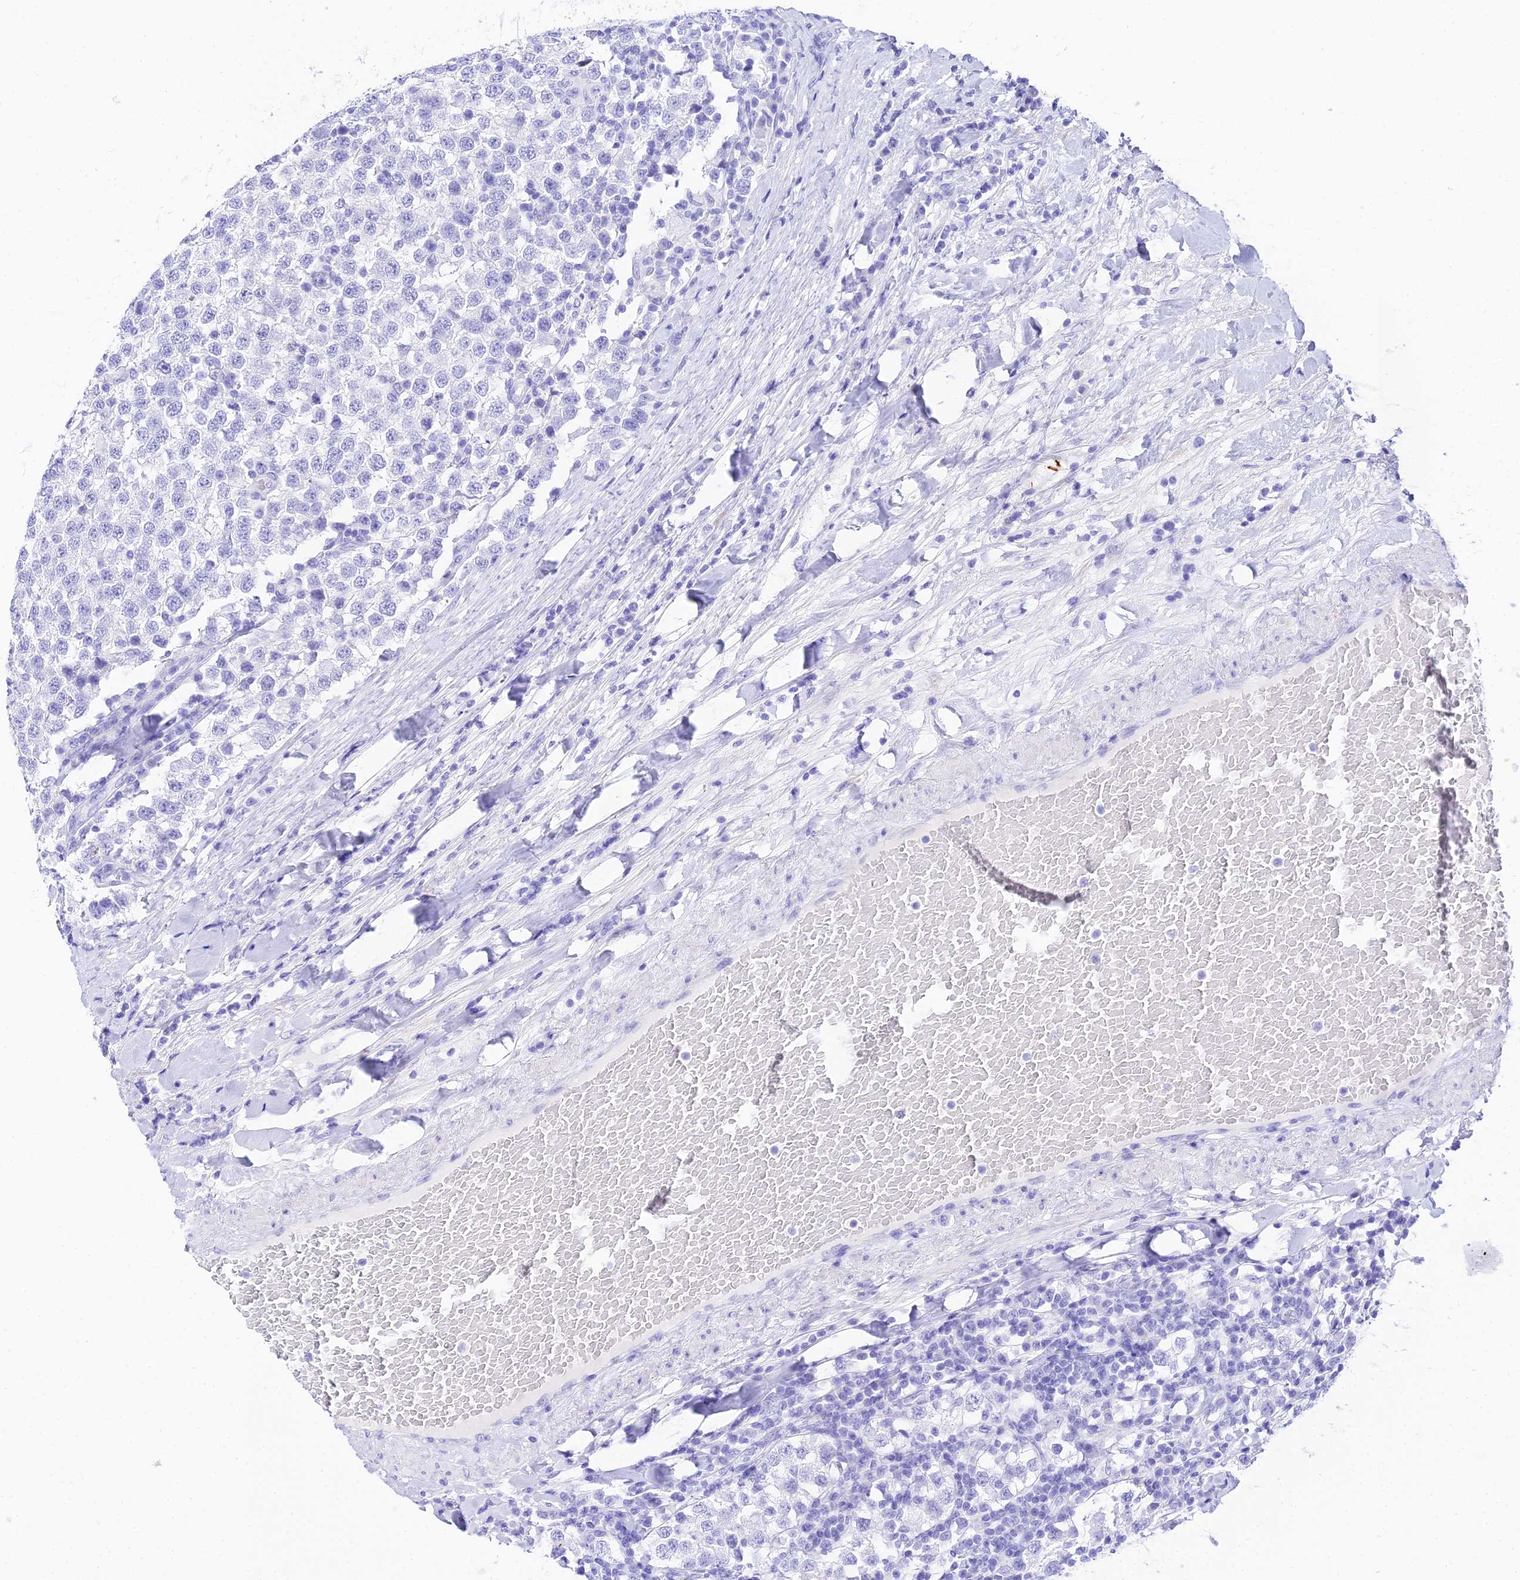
{"staining": {"intensity": "negative", "quantity": "none", "location": "none"}, "tissue": "testis cancer", "cell_type": "Tumor cells", "image_type": "cancer", "snomed": [{"axis": "morphology", "description": "Seminoma, NOS"}, {"axis": "topography", "description": "Testis"}], "caption": "Tumor cells are negative for protein expression in human testis cancer (seminoma).", "gene": "TRMT44", "patient": {"sex": "male", "age": 34}}